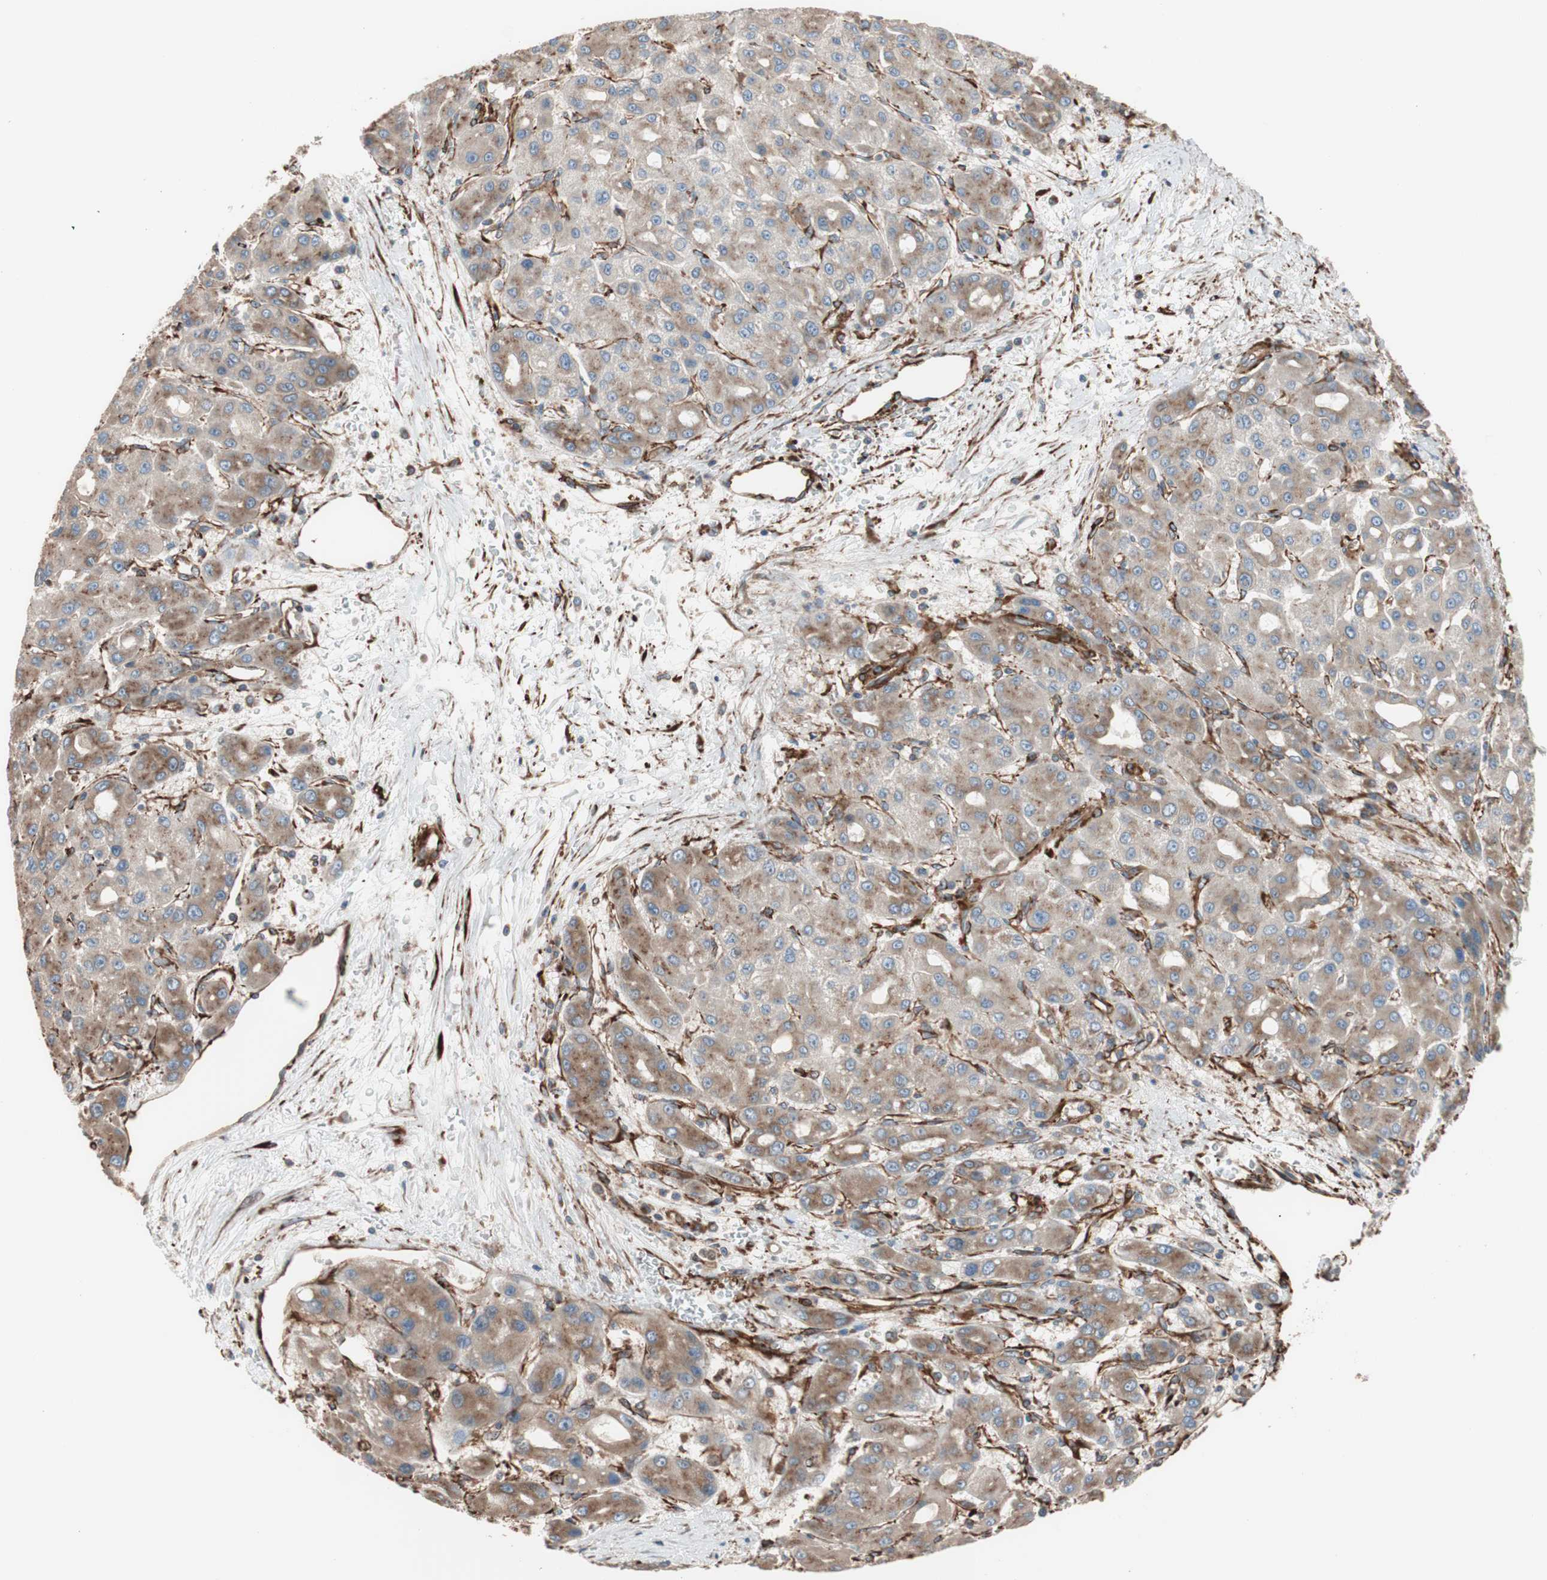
{"staining": {"intensity": "moderate", "quantity": ">75%", "location": "cytoplasmic/membranous"}, "tissue": "liver cancer", "cell_type": "Tumor cells", "image_type": "cancer", "snomed": [{"axis": "morphology", "description": "Carcinoma, Hepatocellular, NOS"}, {"axis": "topography", "description": "Liver"}], "caption": "Approximately >75% of tumor cells in human hepatocellular carcinoma (liver) display moderate cytoplasmic/membranous protein positivity as visualized by brown immunohistochemical staining.", "gene": "GPSM2", "patient": {"sex": "male", "age": 55}}